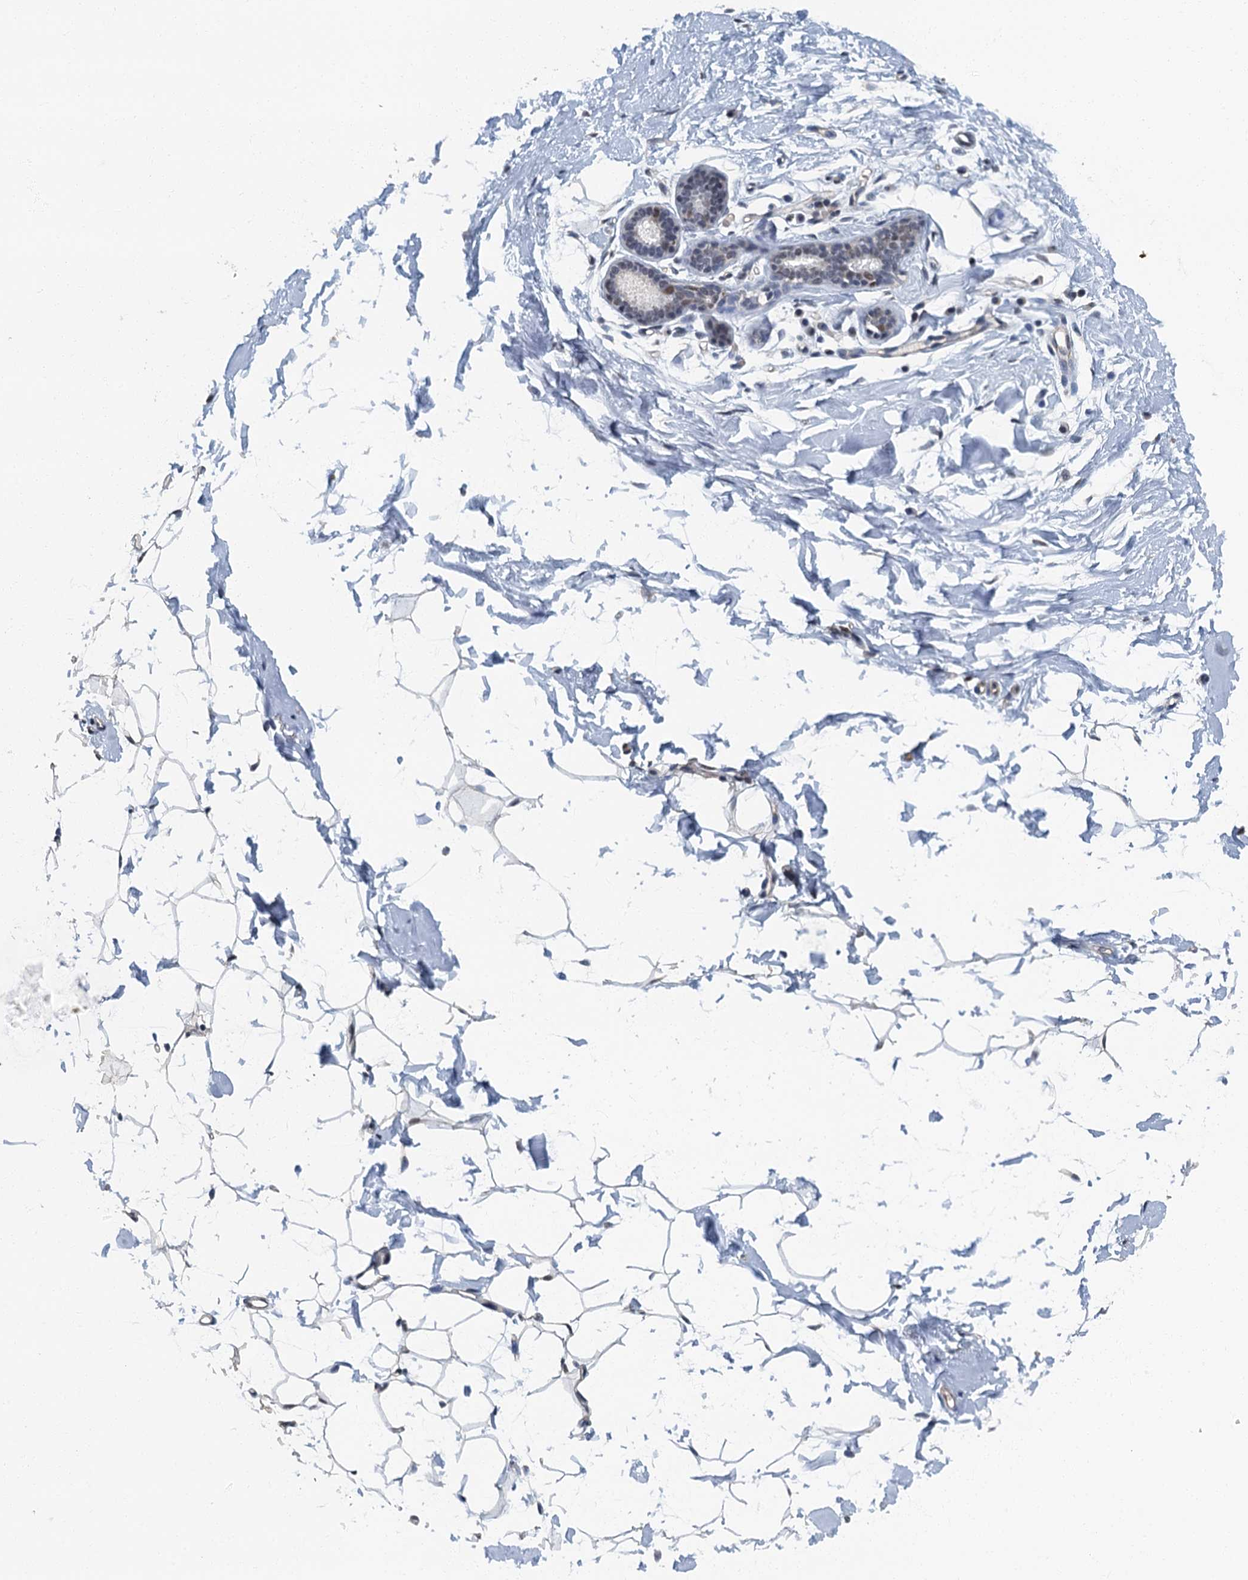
{"staining": {"intensity": "moderate", "quantity": ">75%", "location": "nuclear"}, "tissue": "adipose tissue", "cell_type": "Adipocytes", "image_type": "normal", "snomed": [{"axis": "morphology", "description": "Normal tissue, NOS"}, {"axis": "topography", "description": "Breast"}], "caption": "High-power microscopy captured an immunohistochemistry micrograph of normal adipose tissue, revealing moderate nuclear staining in approximately >75% of adipocytes.", "gene": "GADL1", "patient": {"sex": "female", "age": 23}}